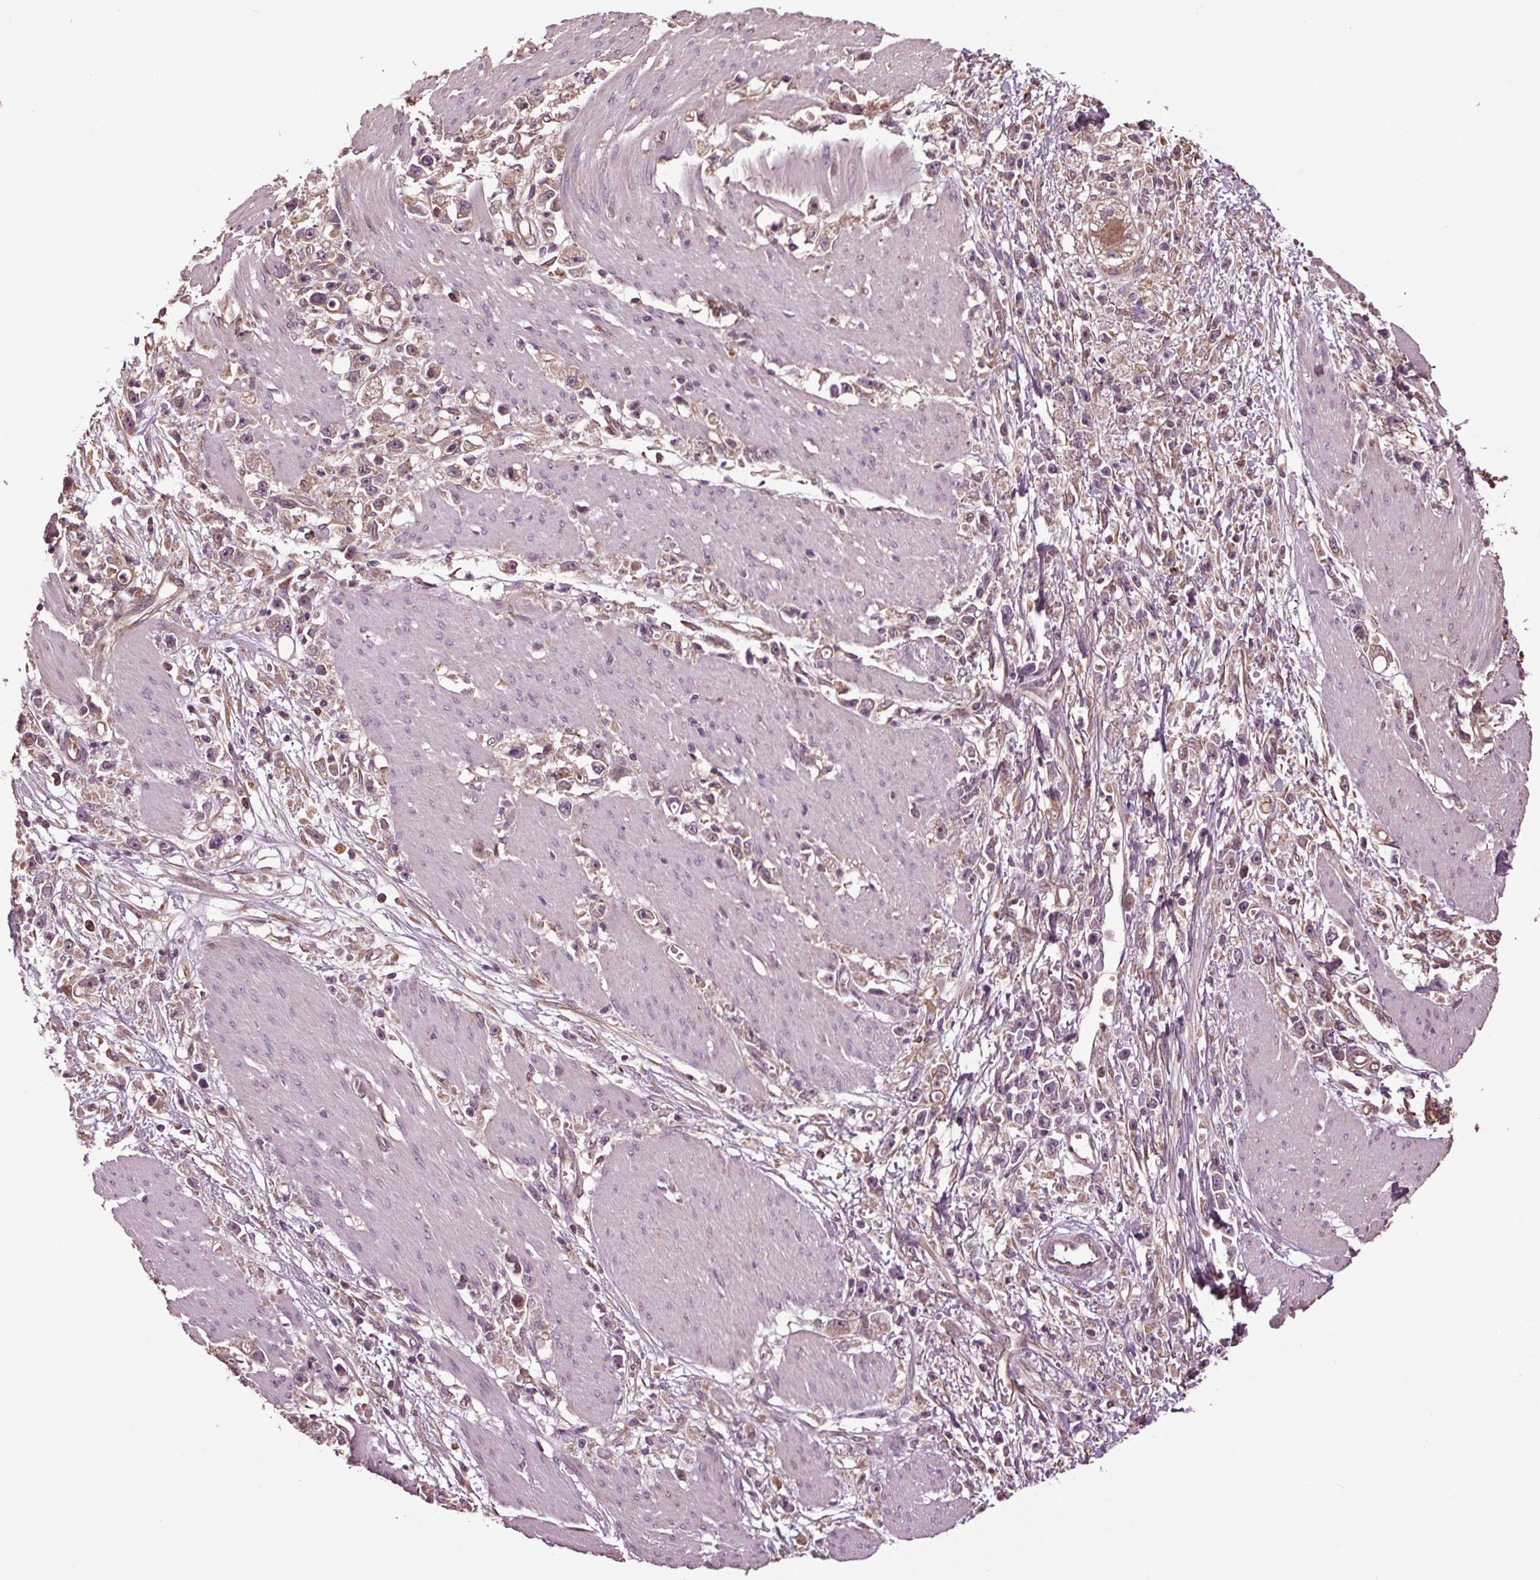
{"staining": {"intensity": "weak", "quantity": "25%-75%", "location": "cytoplasmic/membranous"}, "tissue": "stomach cancer", "cell_type": "Tumor cells", "image_type": "cancer", "snomed": [{"axis": "morphology", "description": "Adenocarcinoma, NOS"}, {"axis": "topography", "description": "Stomach"}], "caption": "There is low levels of weak cytoplasmic/membranous positivity in tumor cells of stomach cancer, as demonstrated by immunohistochemical staining (brown color).", "gene": "RNPEP", "patient": {"sex": "female", "age": 59}}